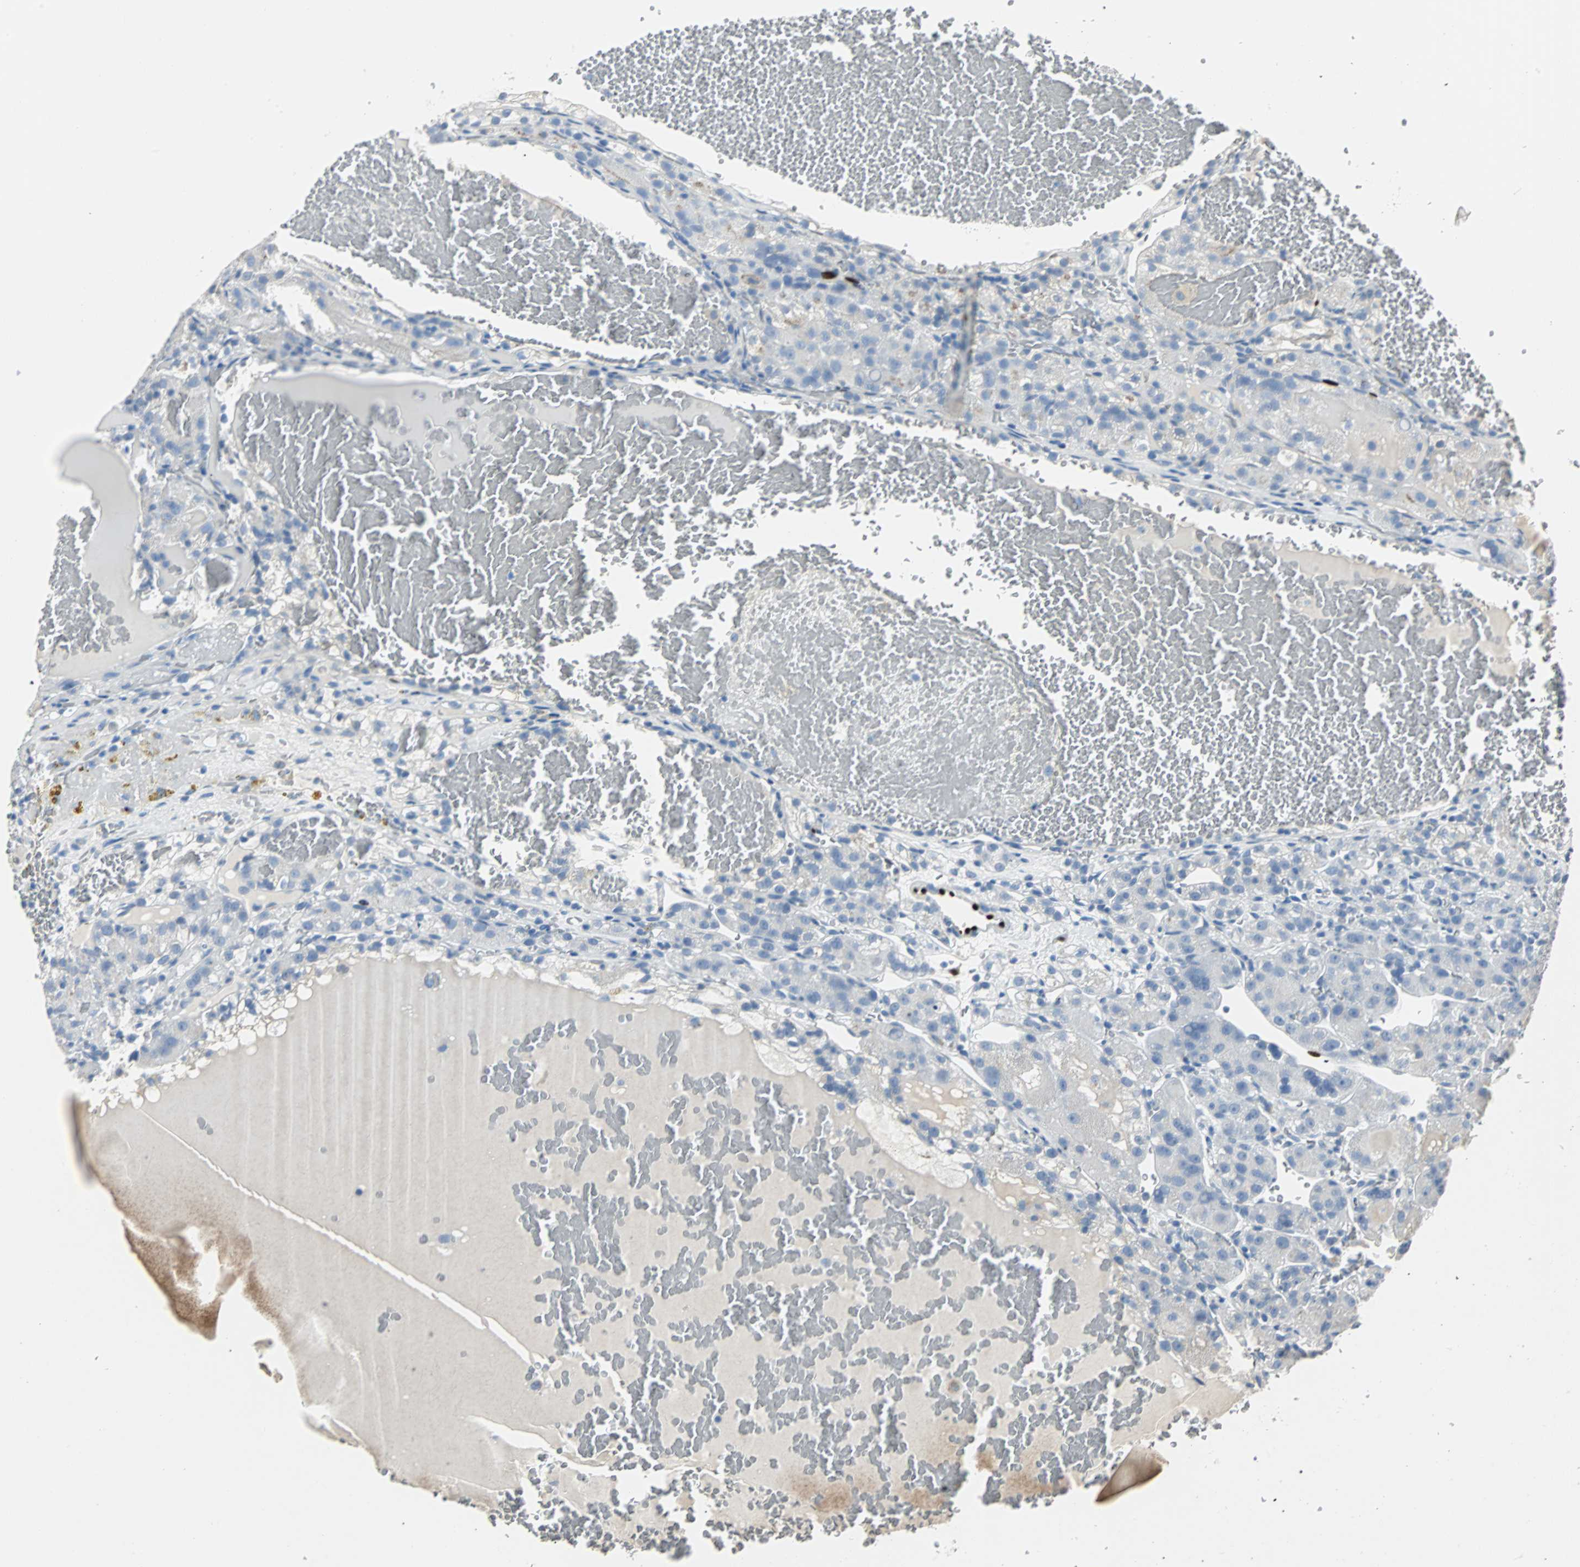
{"staining": {"intensity": "negative", "quantity": "none", "location": "none"}, "tissue": "renal cancer", "cell_type": "Tumor cells", "image_type": "cancer", "snomed": [{"axis": "morphology", "description": "Normal tissue, NOS"}, {"axis": "morphology", "description": "Adenocarcinoma, NOS"}, {"axis": "topography", "description": "Kidney"}], "caption": "High magnification brightfield microscopy of renal adenocarcinoma stained with DAB (brown) and counterstained with hematoxylin (blue): tumor cells show no significant expression.", "gene": "IL33", "patient": {"sex": "male", "age": 61}}